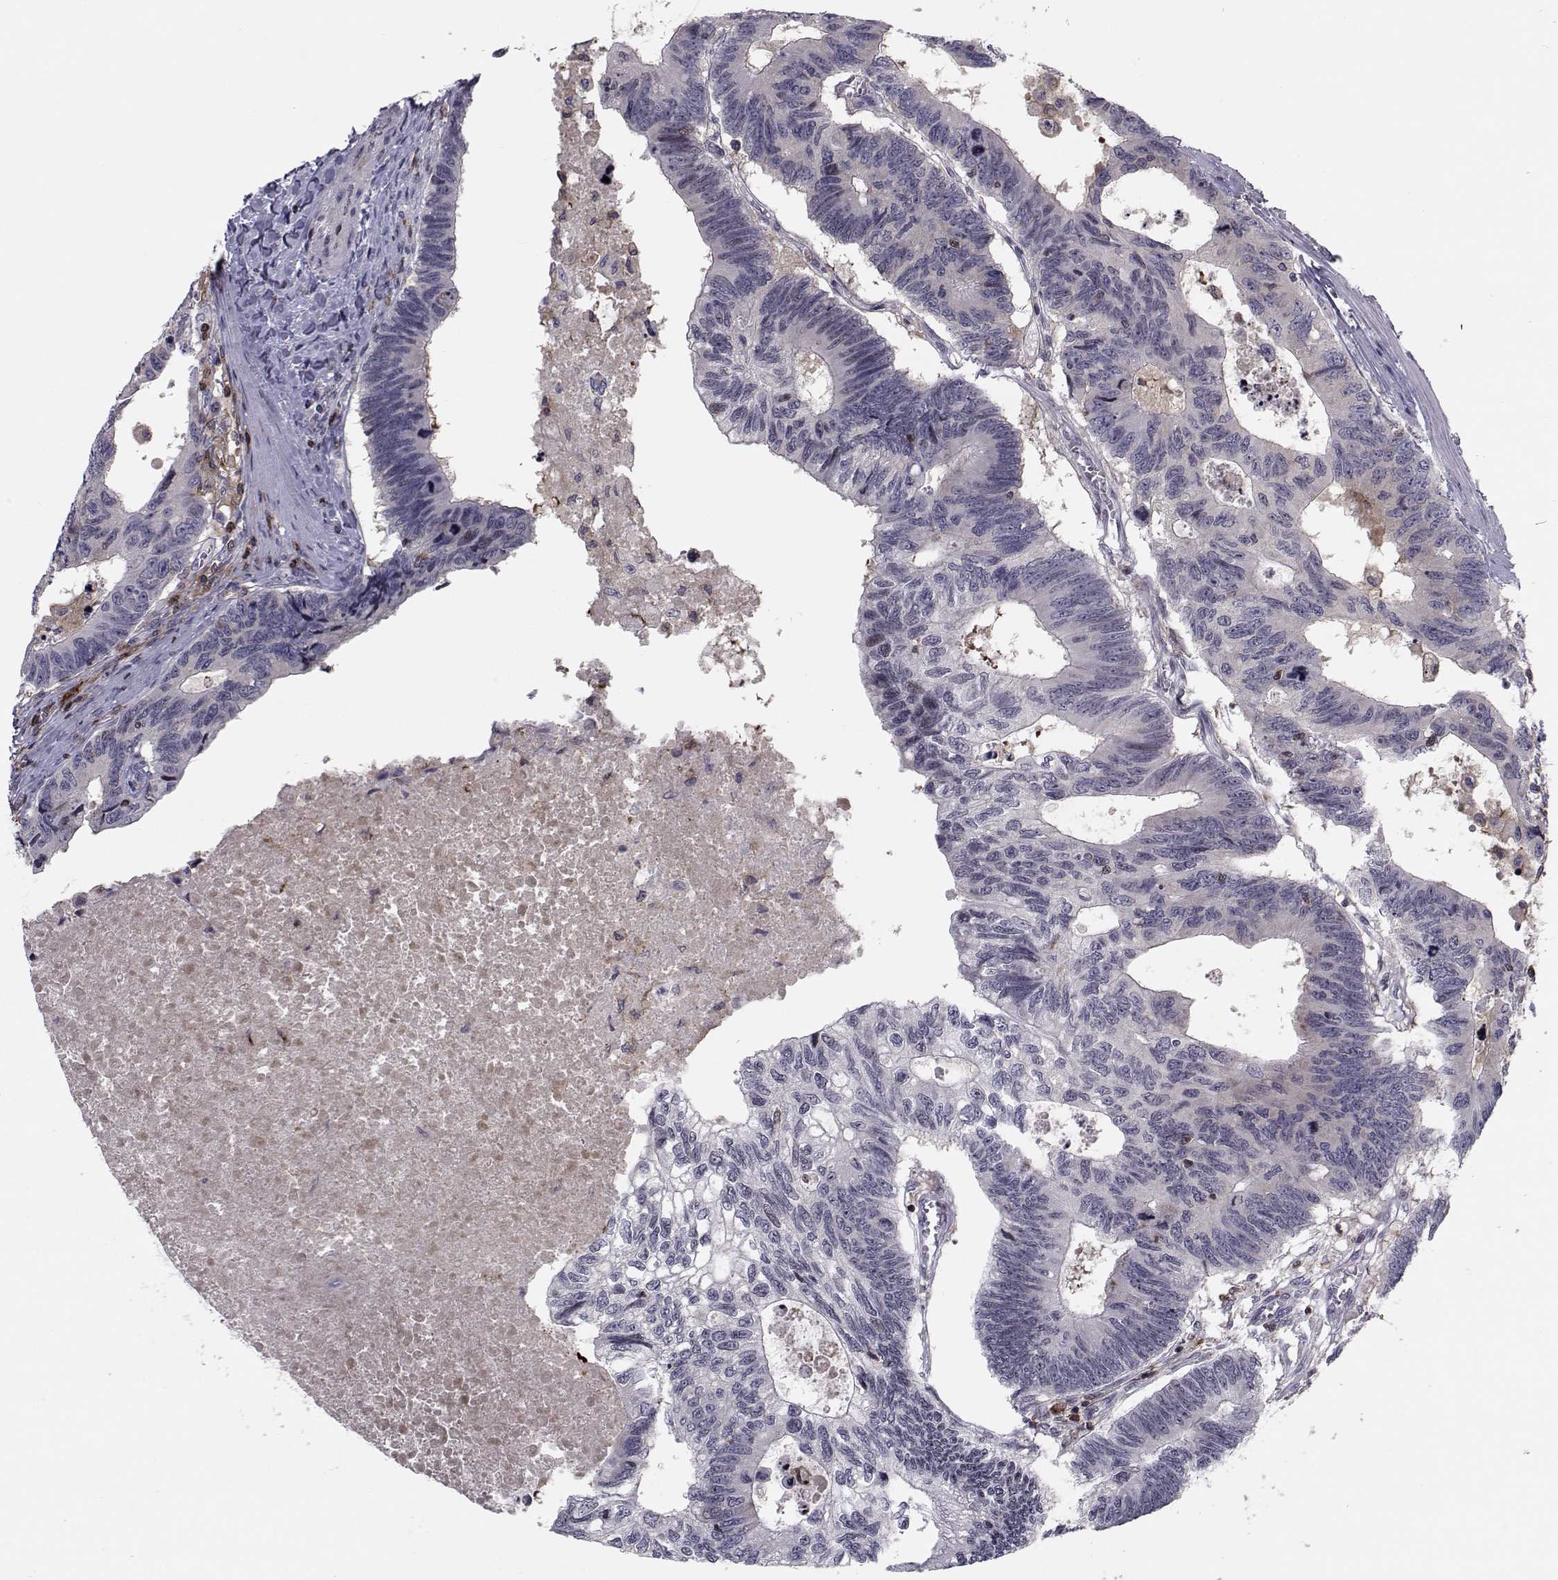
{"staining": {"intensity": "negative", "quantity": "none", "location": "none"}, "tissue": "colorectal cancer", "cell_type": "Tumor cells", "image_type": "cancer", "snomed": [{"axis": "morphology", "description": "Adenocarcinoma, NOS"}, {"axis": "topography", "description": "Colon"}], "caption": "There is no significant positivity in tumor cells of colorectal cancer. (DAB (3,3'-diaminobenzidine) IHC visualized using brightfield microscopy, high magnification).", "gene": "PCP4L1", "patient": {"sex": "female", "age": 77}}